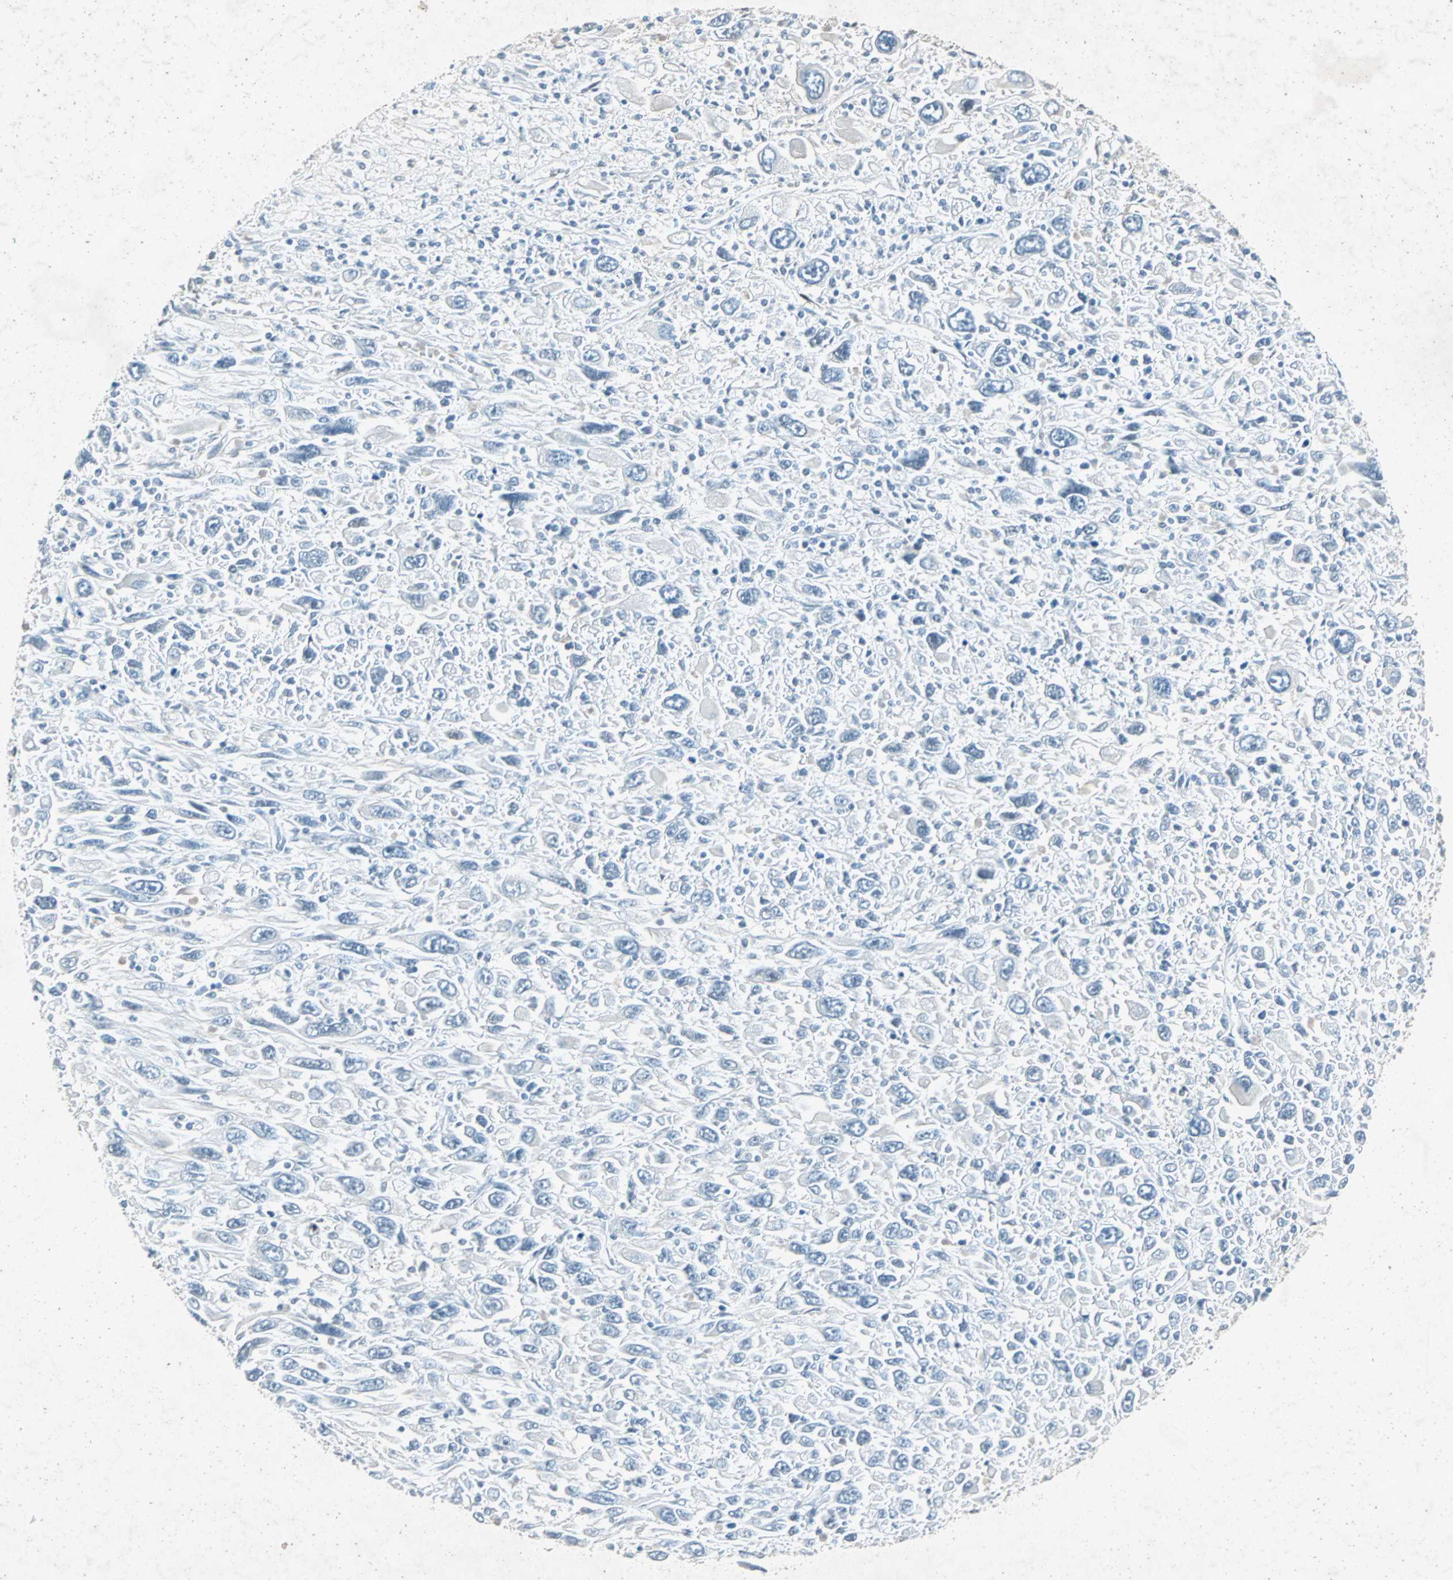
{"staining": {"intensity": "negative", "quantity": "none", "location": "none"}, "tissue": "melanoma", "cell_type": "Tumor cells", "image_type": "cancer", "snomed": [{"axis": "morphology", "description": "Malignant melanoma, Metastatic site"}, {"axis": "topography", "description": "Skin"}], "caption": "This micrograph is of melanoma stained with immunohistochemistry (IHC) to label a protein in brown with the nuclei are counter-stained blue. There is no expression in tumor cells. (Immunohistochemistry (ihc), brightfield microscopy, high magnification).", "gene": "LANCL3", "patient": {"sex": "female", "age": 56}}